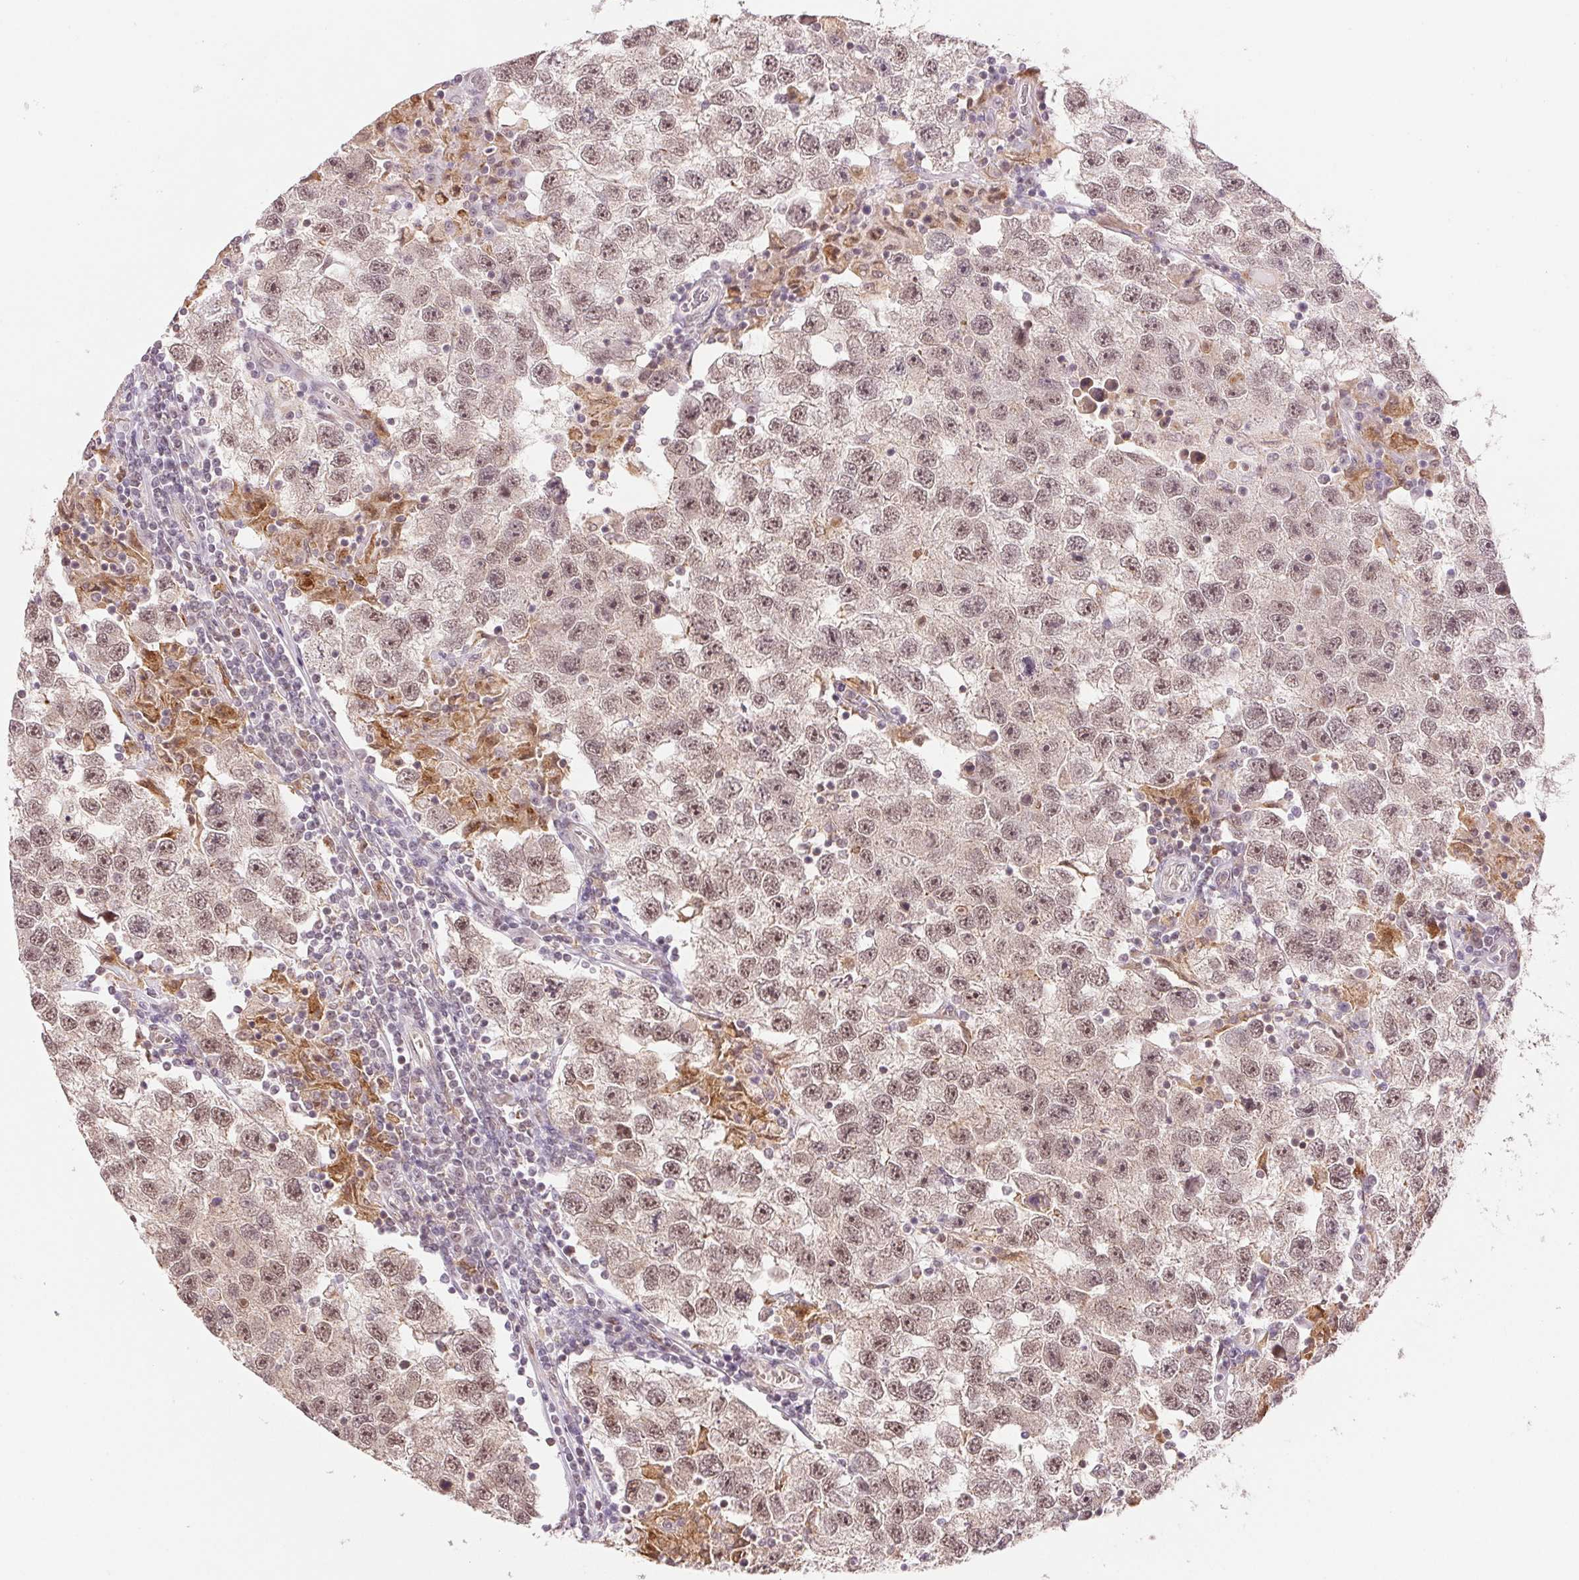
{"staining": {"intensity": "moderate", "quantity": ">75%", "location": "nuclear"}, "tissue": "testis cancer", "cell_type": "Tumor cells", "image_type": "cancer", "snomed": [{"axis": "morphology", "description": "Seminoma, NOS"}, {"axis": "topography", "description": "Testis"}], "caption": "Testis cancer stained with a brown dye reveals moderate nuclear positive positivity in about >75% of tumor cells.", "gene": "GRHL3", "patient": {"sex": "male", "age": 26}}